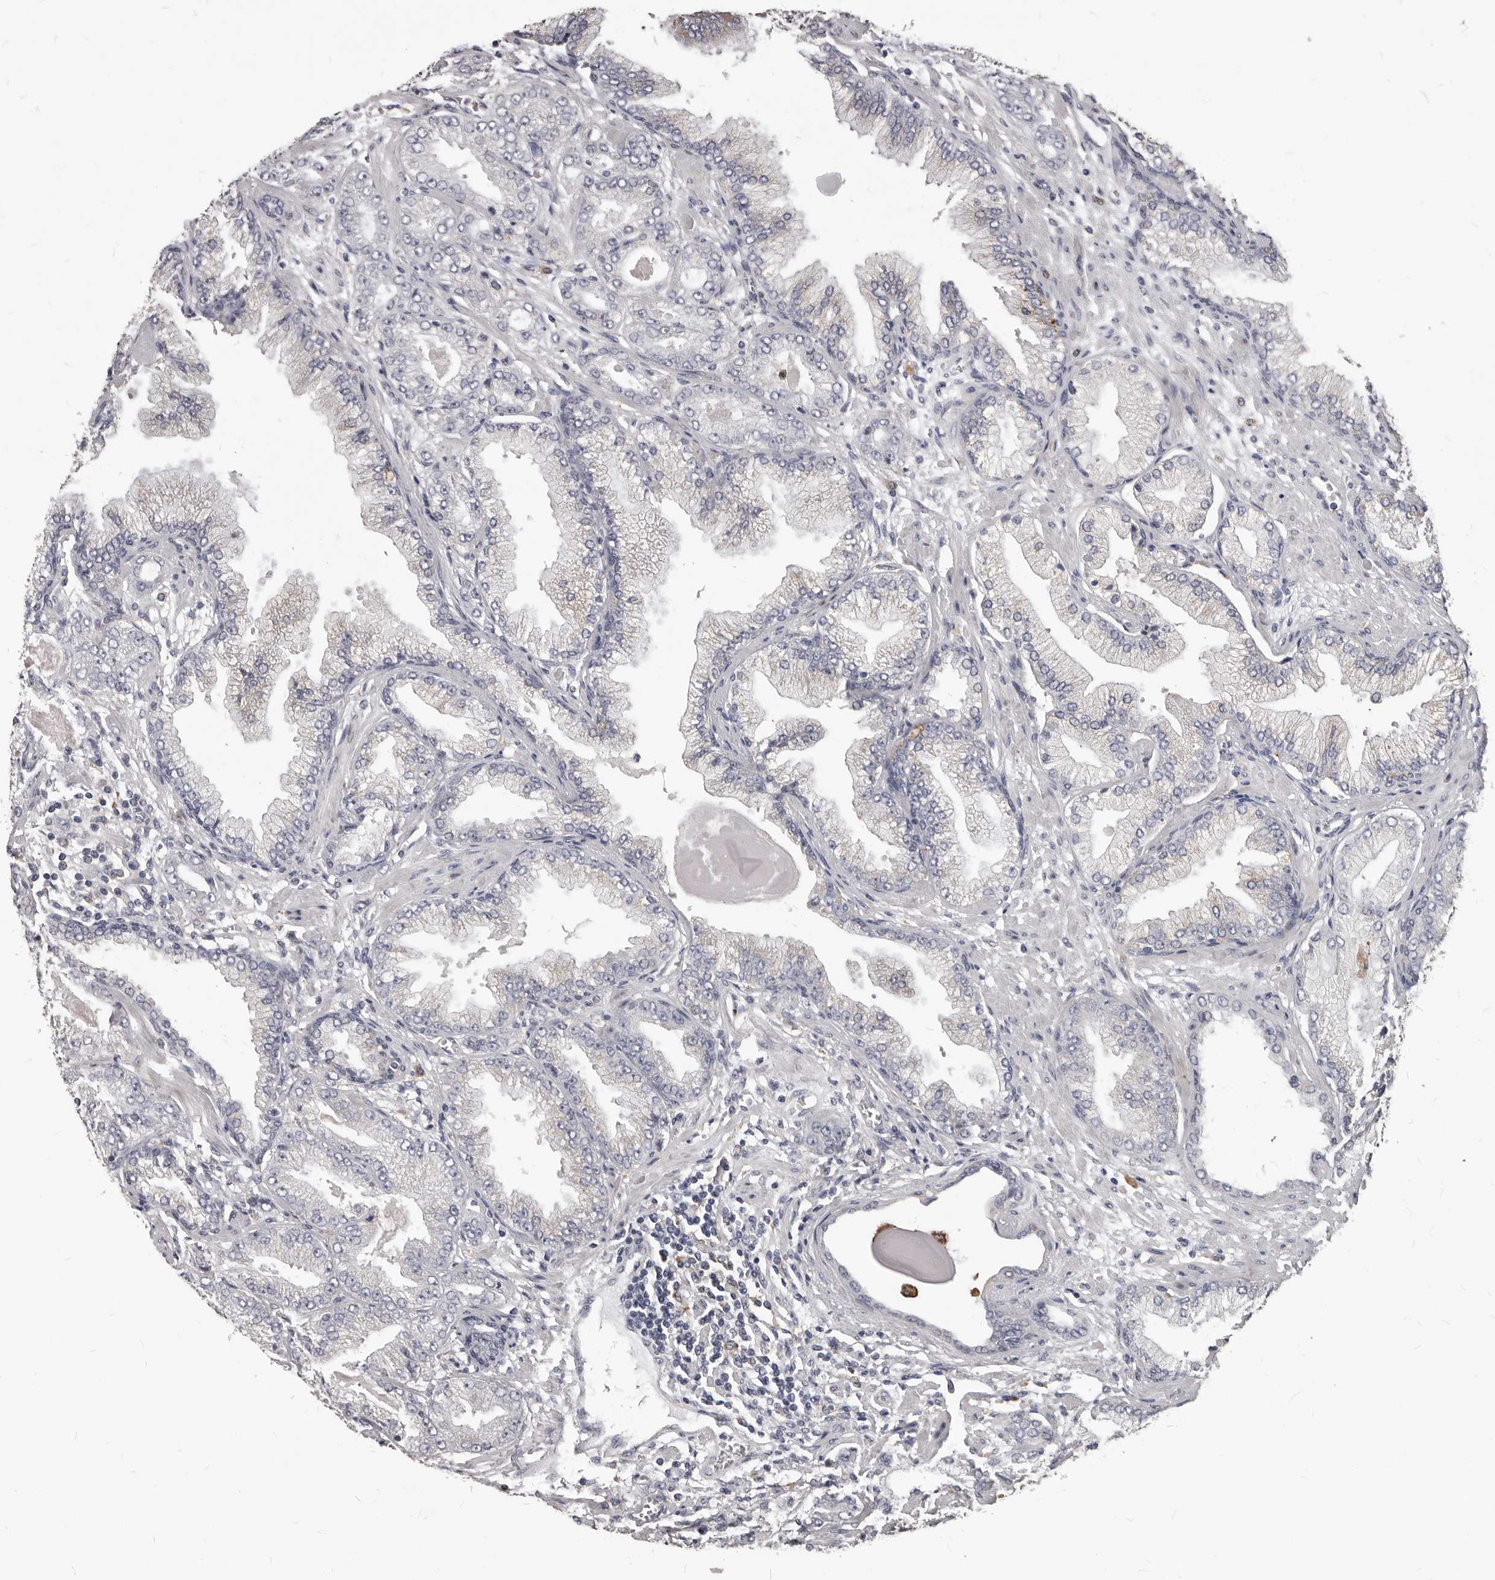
{"staining": {"intensity": "negative", "quantity": "none", "location": "none"}, "tissue": "prostate cancer", "cell_type": "Tumor cells", "image_type": "cancer", "snomed": [{"axis": "morphology", "description": "Adenocarcinoma, High grade"}, {"axis": "topography", "description": "Prostate"}], "caption": "Human prostate high-grade adenocarcinoma stained for a protein using immunohistochemistry (IHC) shows no staining in tumor cells.", "gene": "PI4K2A", "patient": {"sex": "male", "age": 71}}